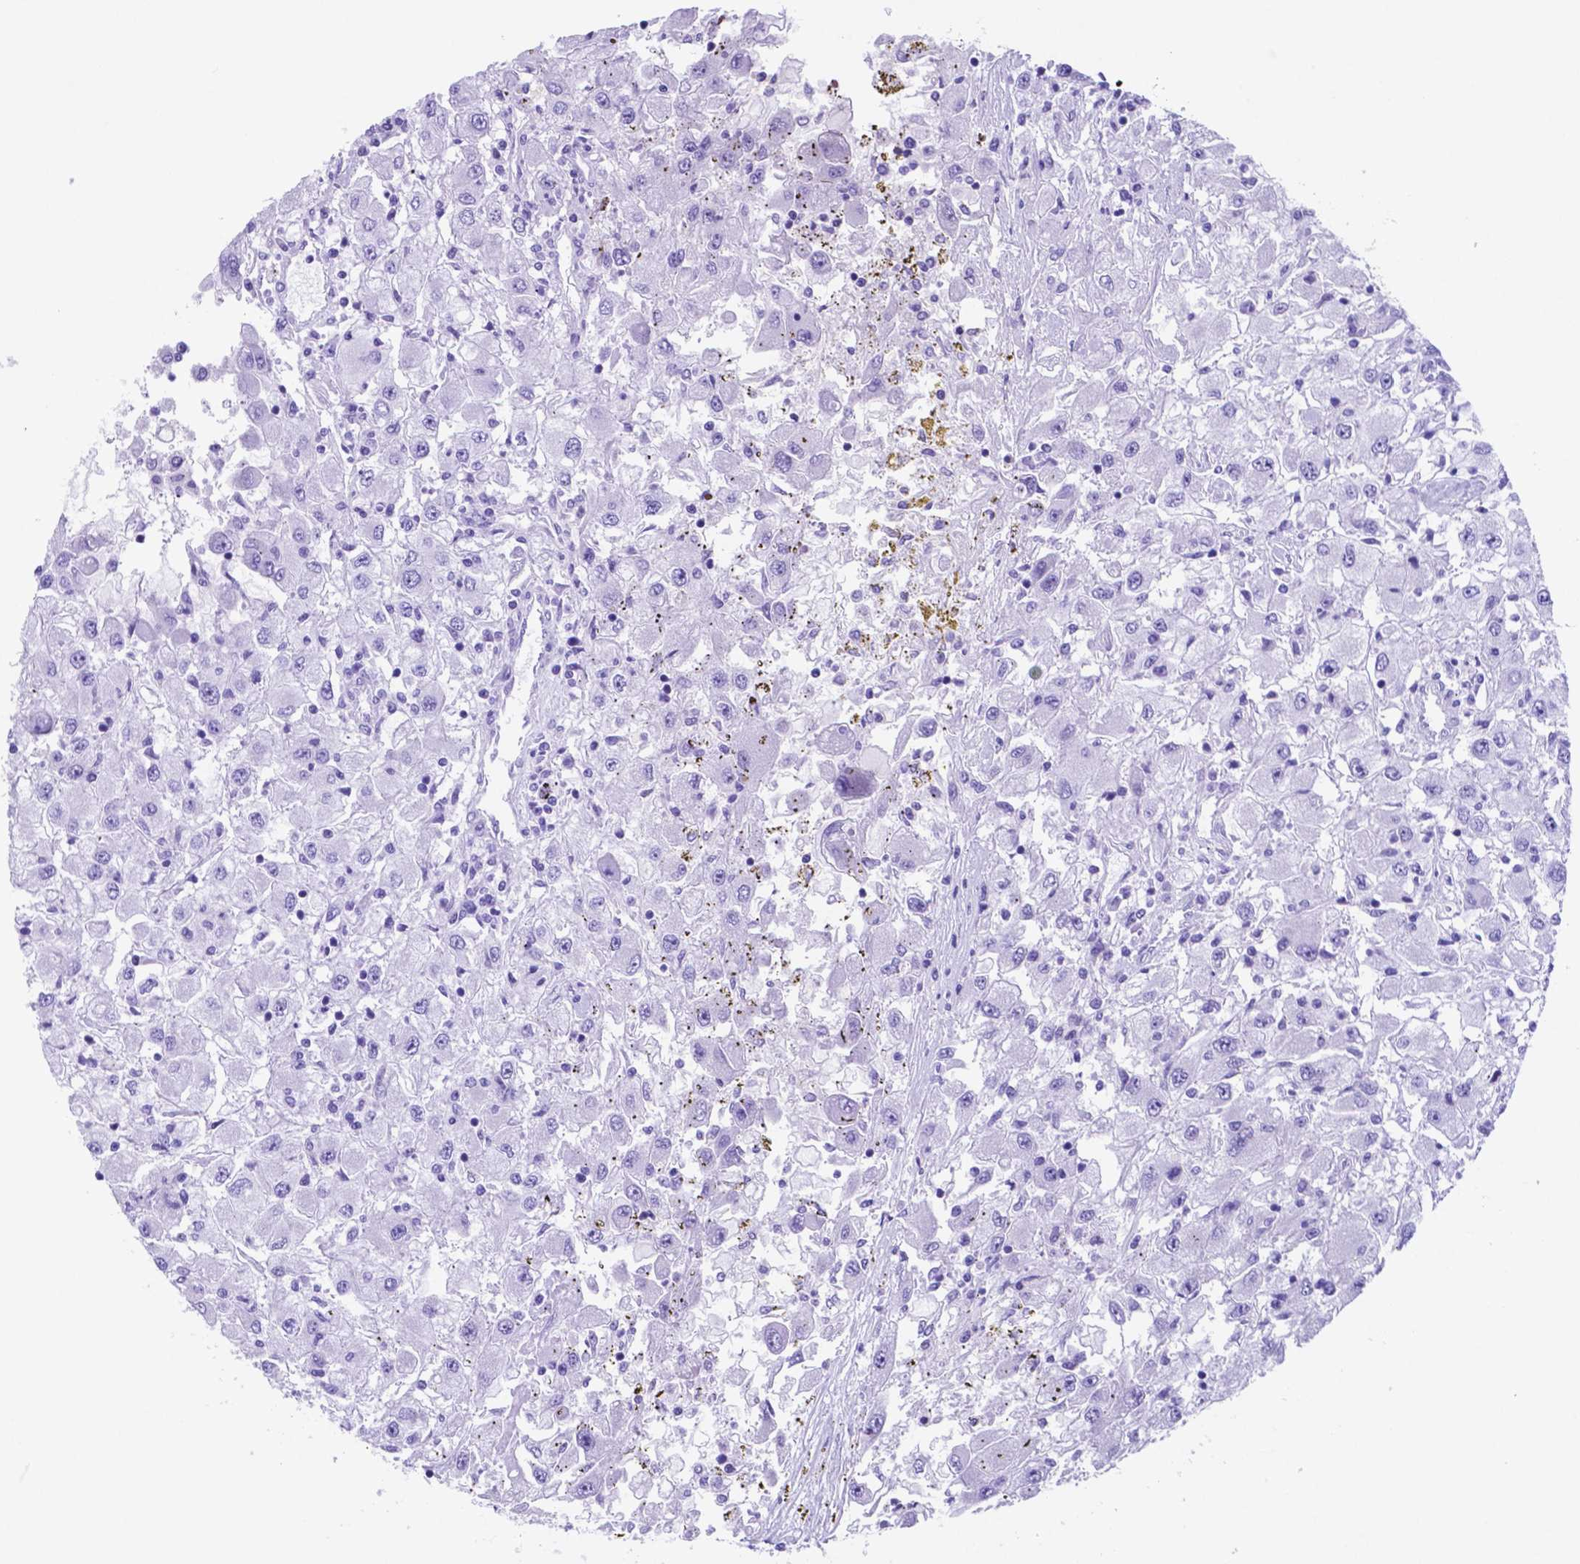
{"staining": {"intensity": "negative", "quantity": "none", "location": "none"}, "tissue": "renal cancer", "cell_type": "Tumor cells", "image_type": "cancer", "snomed": [{"axis": "morphology", "description": "Adenocarcinoma, NOS"}, {"axis": "topography", "description": "Kidney"}], "caption": "There is no significant expression in tumor cells of renal adenocarcinoma.", "gene": "DNAAF8", "patient": {"sex": "female", "age": 67}}